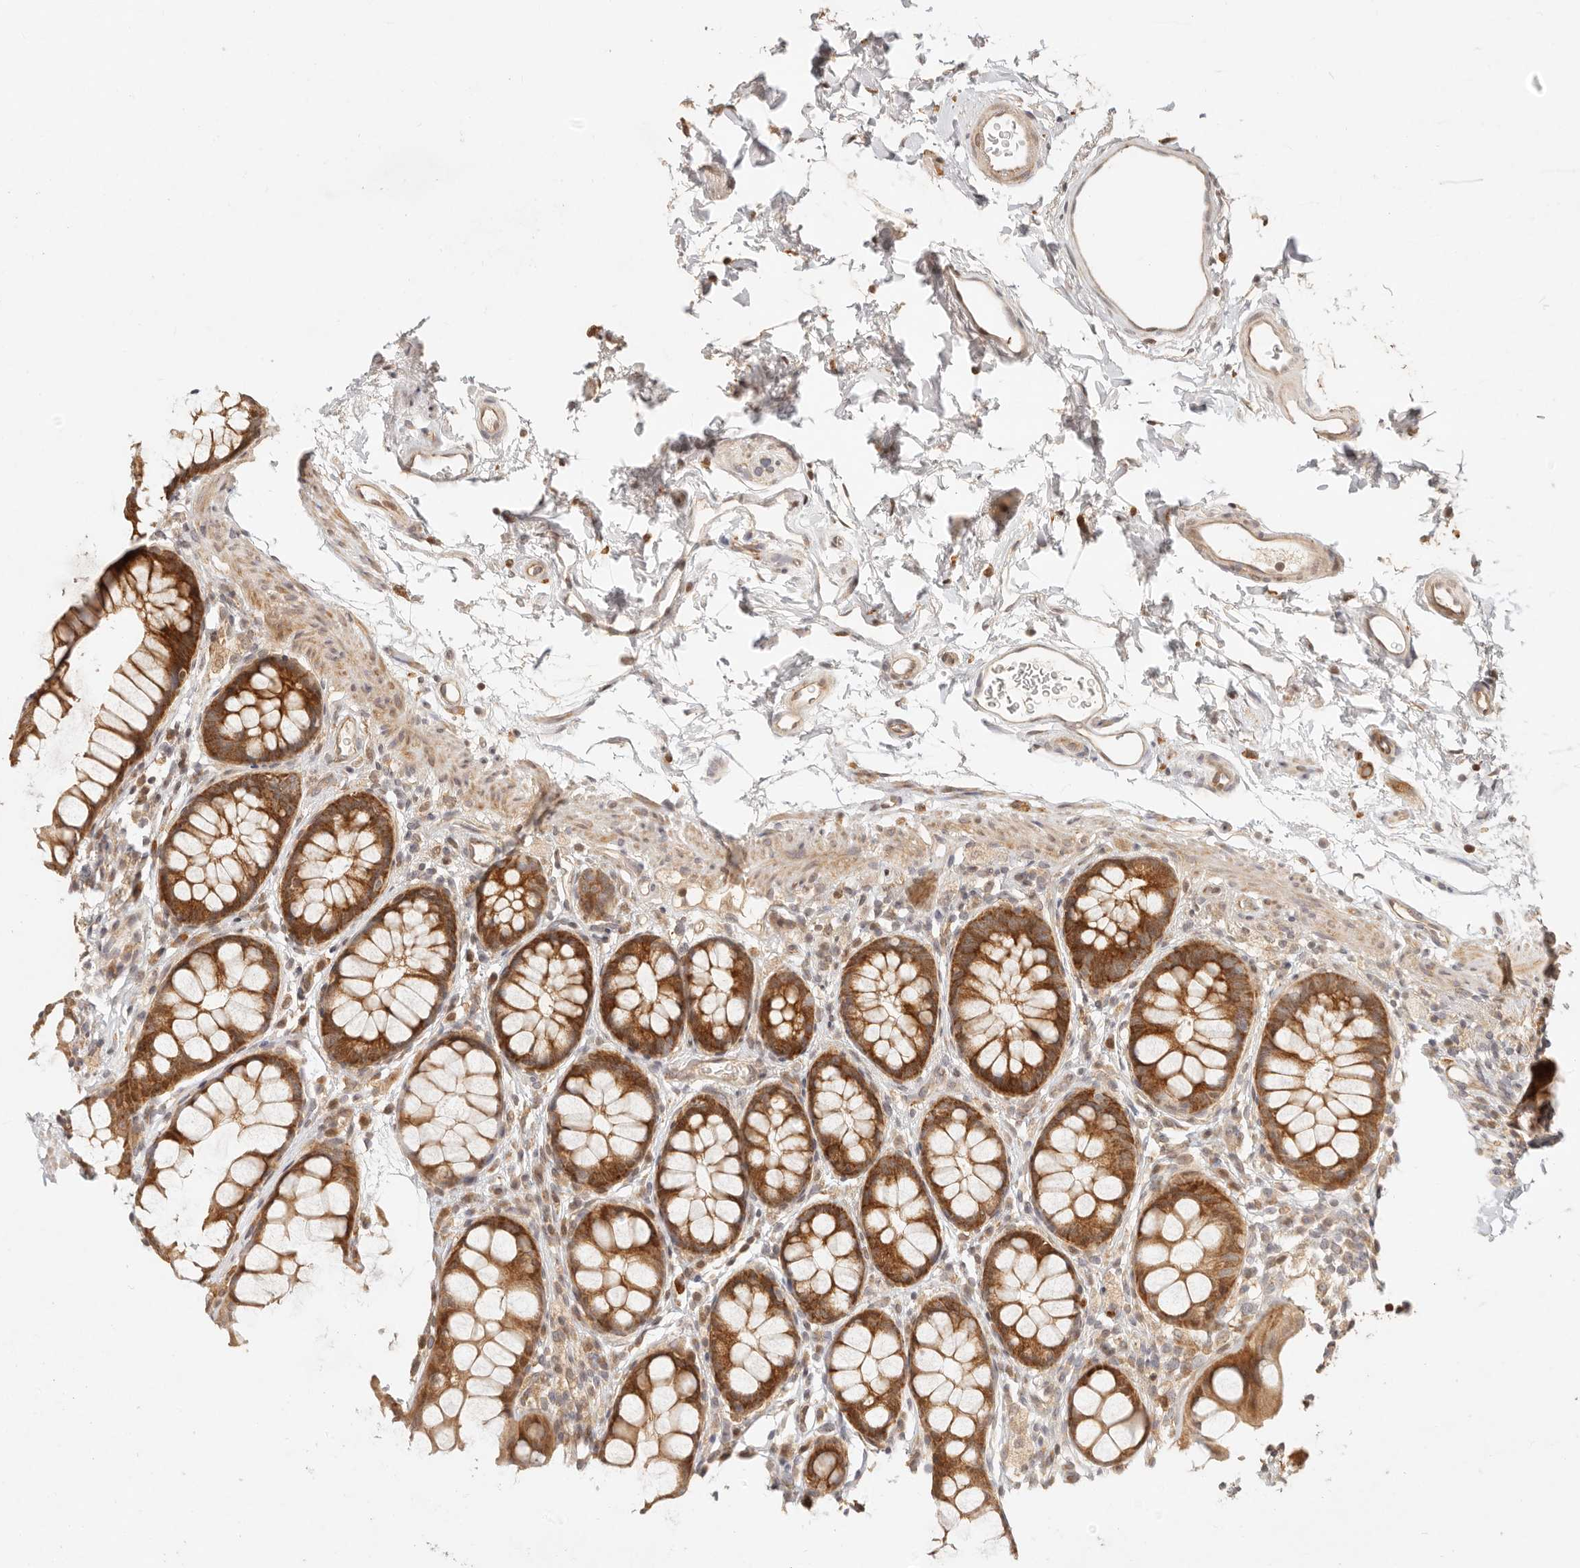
{"staining": {"intensity": "strong", "quantity": ">75%", "location": "cytoplasmic/membranous"}, "tissue": "rectum", "cell_type": "Glandular cells", "image_type": "normal", "snomed": [{"axis": "morphology", "description": "Normal tissue, NOS"}, {"axis": "topography", "description": "Rectum"}], "caption": "The micrograph reveals staining of normal rectum, revealing strong cytoplasmic/membranous protein expression (brown color) within glandular cells. (Brightfield microscopy of DAB IHC at high magnification).", "gene": "TIMM17A", "patient": {"sex": "female", "age": 65}}